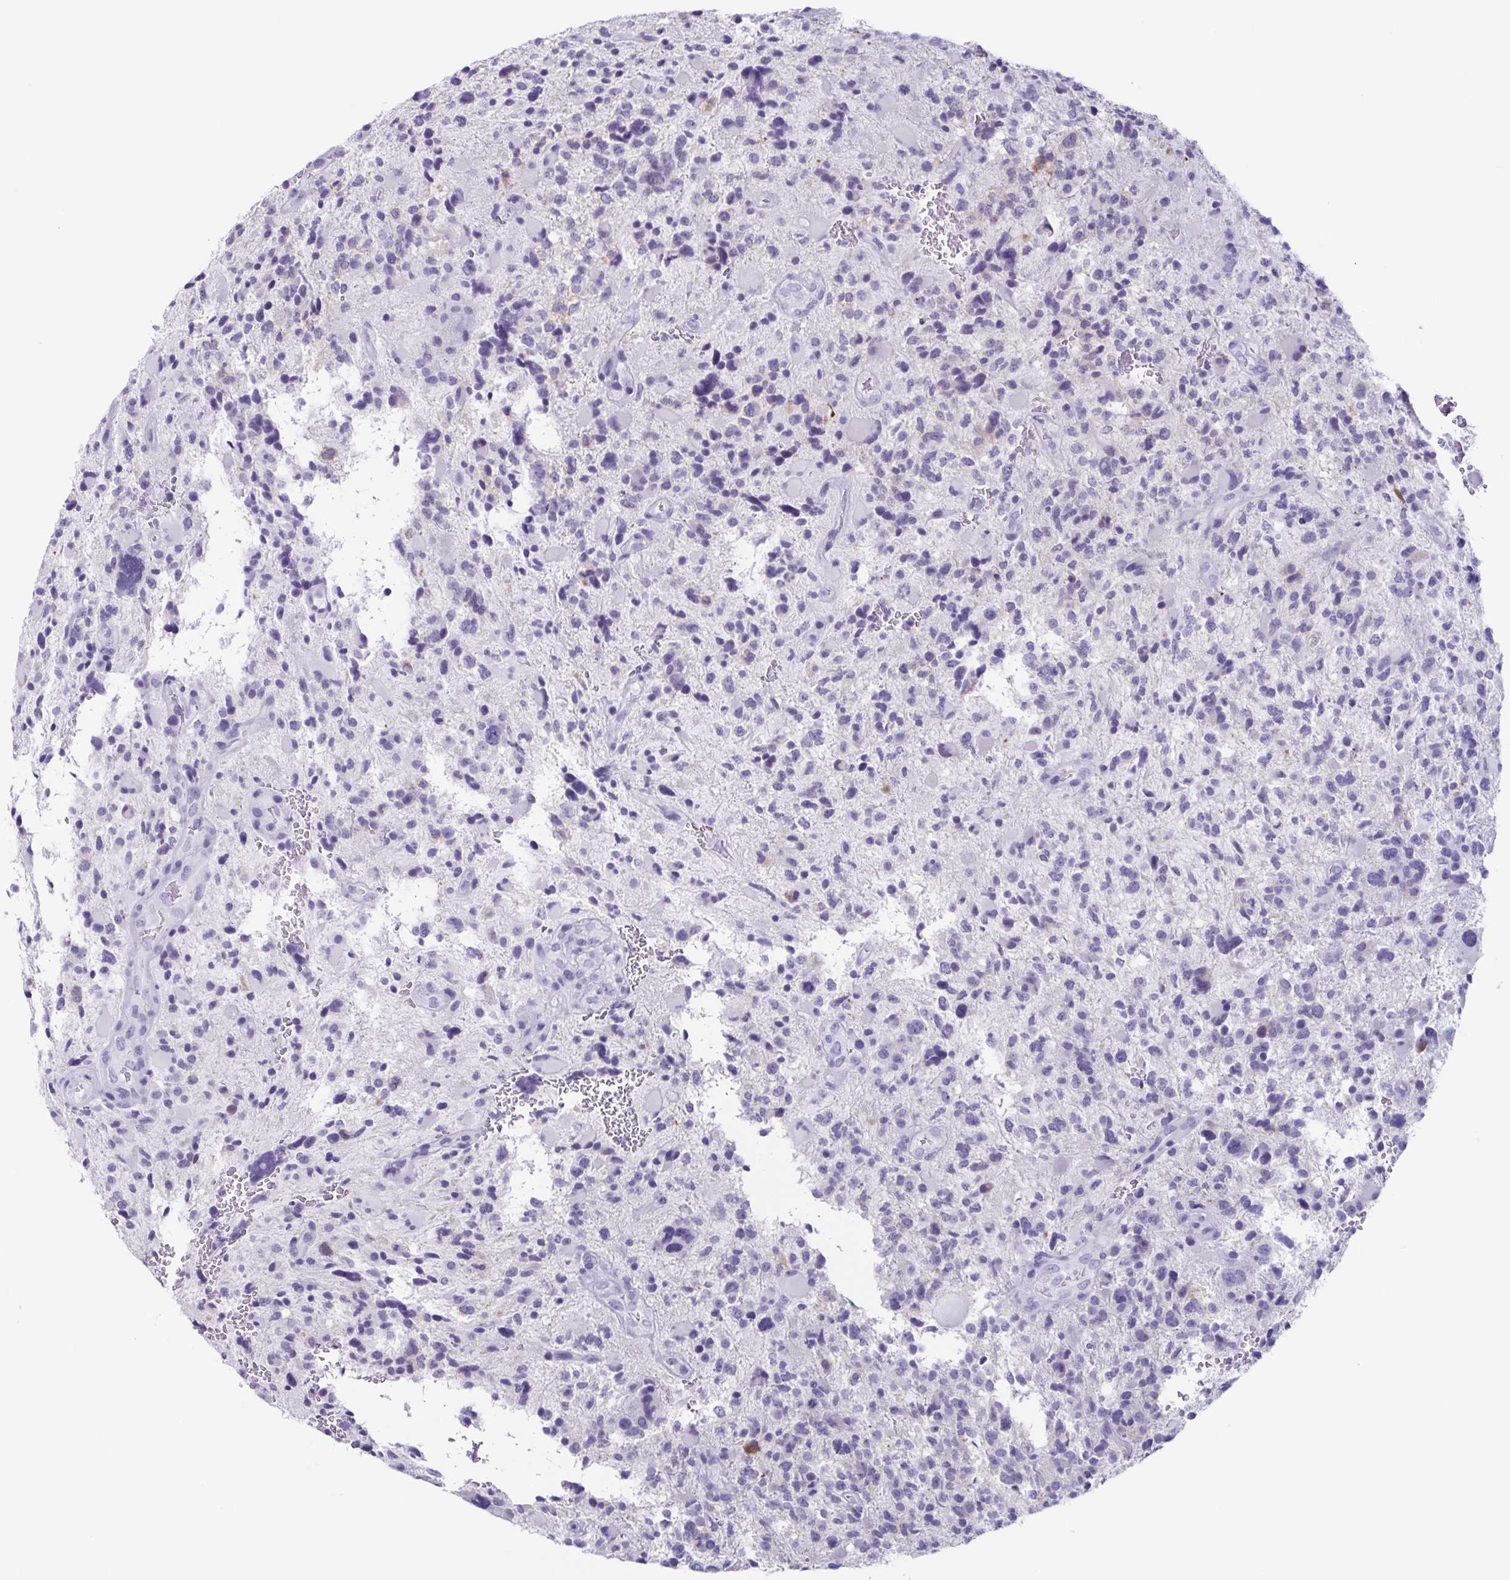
{"staining": {"intensity": "negative", "quantity": "none", "location": "none"}, "tissue": "glioma", "cell_type": "Tumor cells", "image_type": "cancer", "snomed": [{"axis": "morphology", "description": "Glioma, malignant, High grade"}, {"axis": "topography", "description": "Brain"}], "caption": "DAB immunohistochemical staining of glioma shows no significant positivity in tumor cells.", "gene": "ENKUR", "patient": {"sex": "female", "age": 71}}